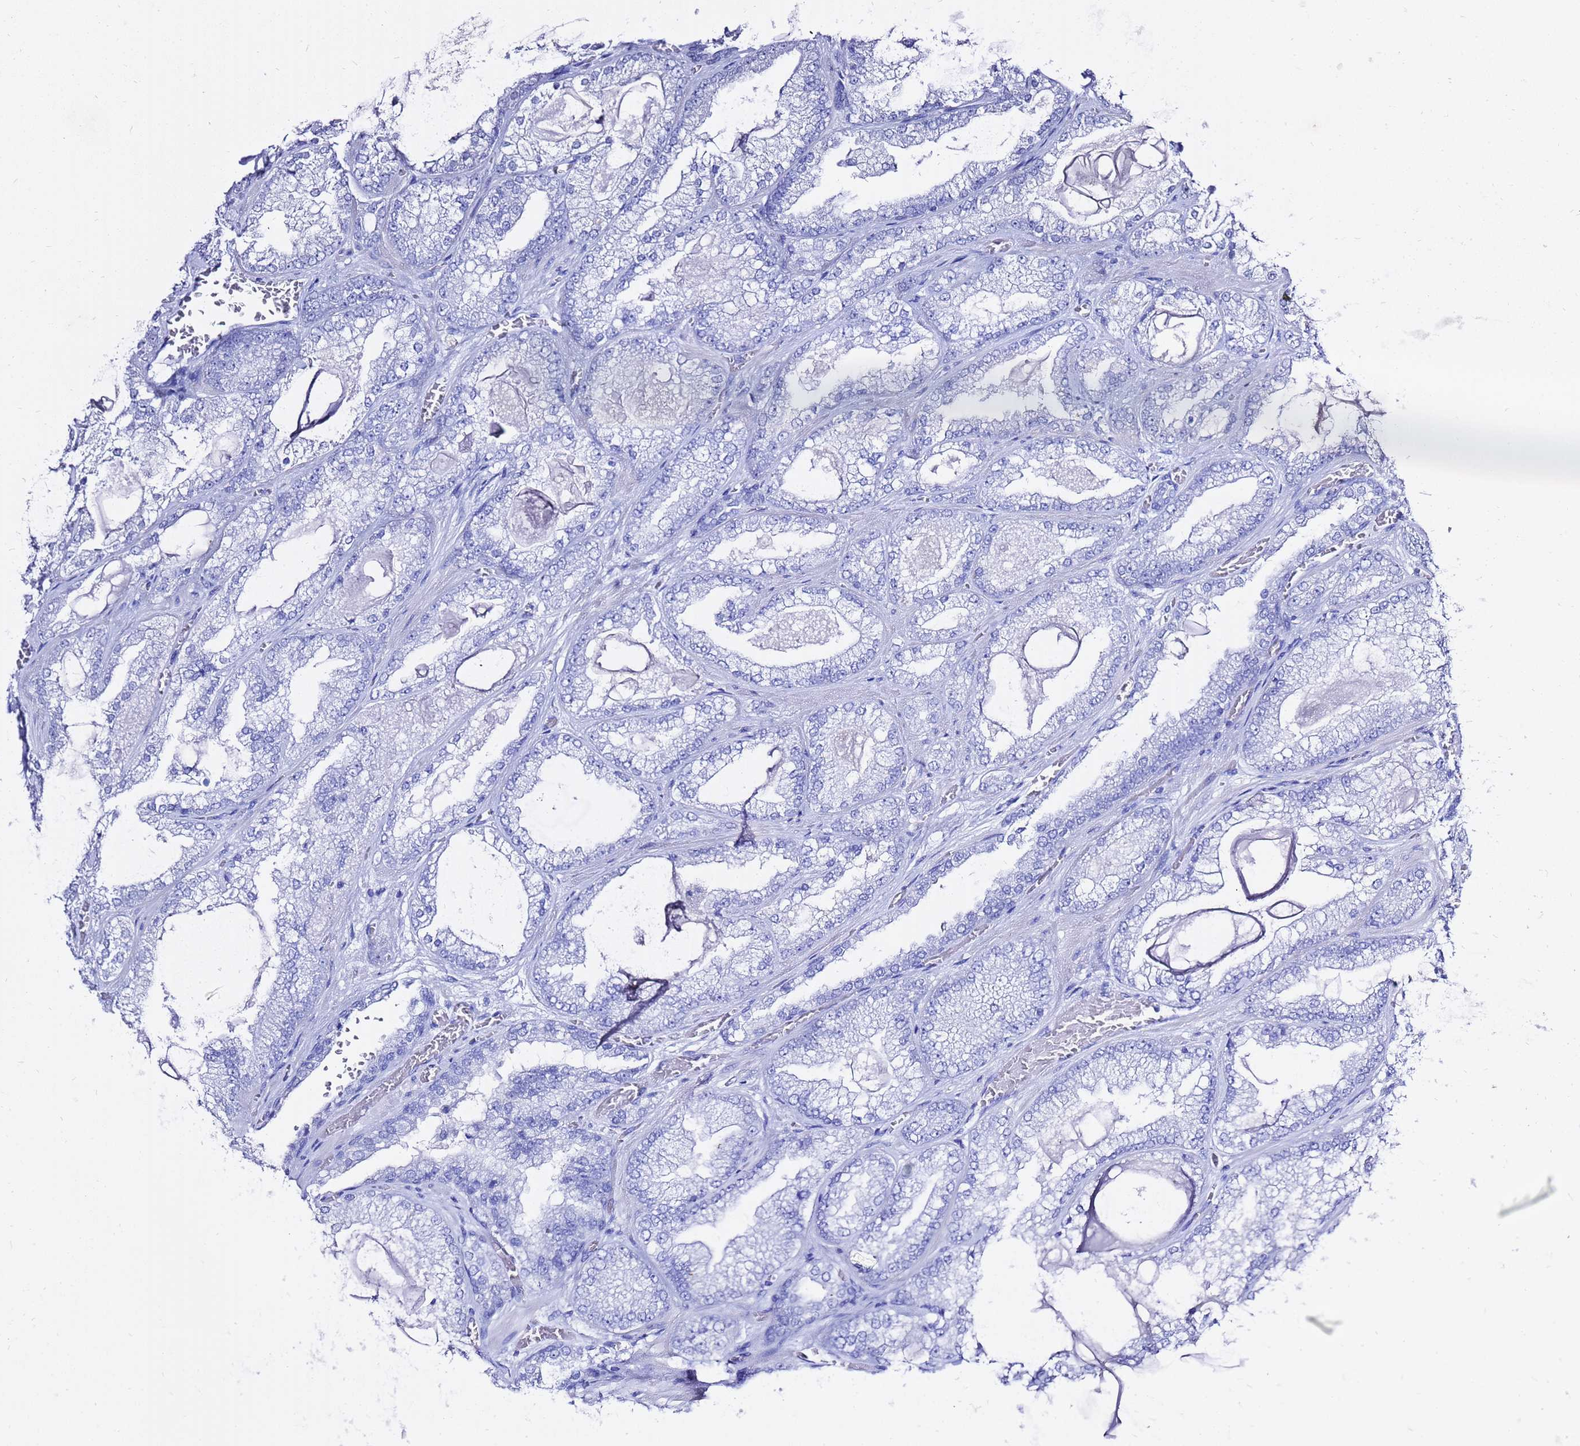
{"staining": {"intensity": "negative", "quantity": "none", "location": "none"}, "tissue": "prostate cancer", "cell_type": "Tumor cells", "image_type": "cancer", "snomed": [{"axis": "morphology", "description": "Adenocarcinoma, Low grade"}, {"axis": "topography", "description": "Prostate"}], "caption": "Human prostate cancer (low-grade adenocarcinoma) stained for a protein using IHC shows no positivity in tumor cells.", "gene": "LIPF", "patient": {"sex": "male", "age": 57}}